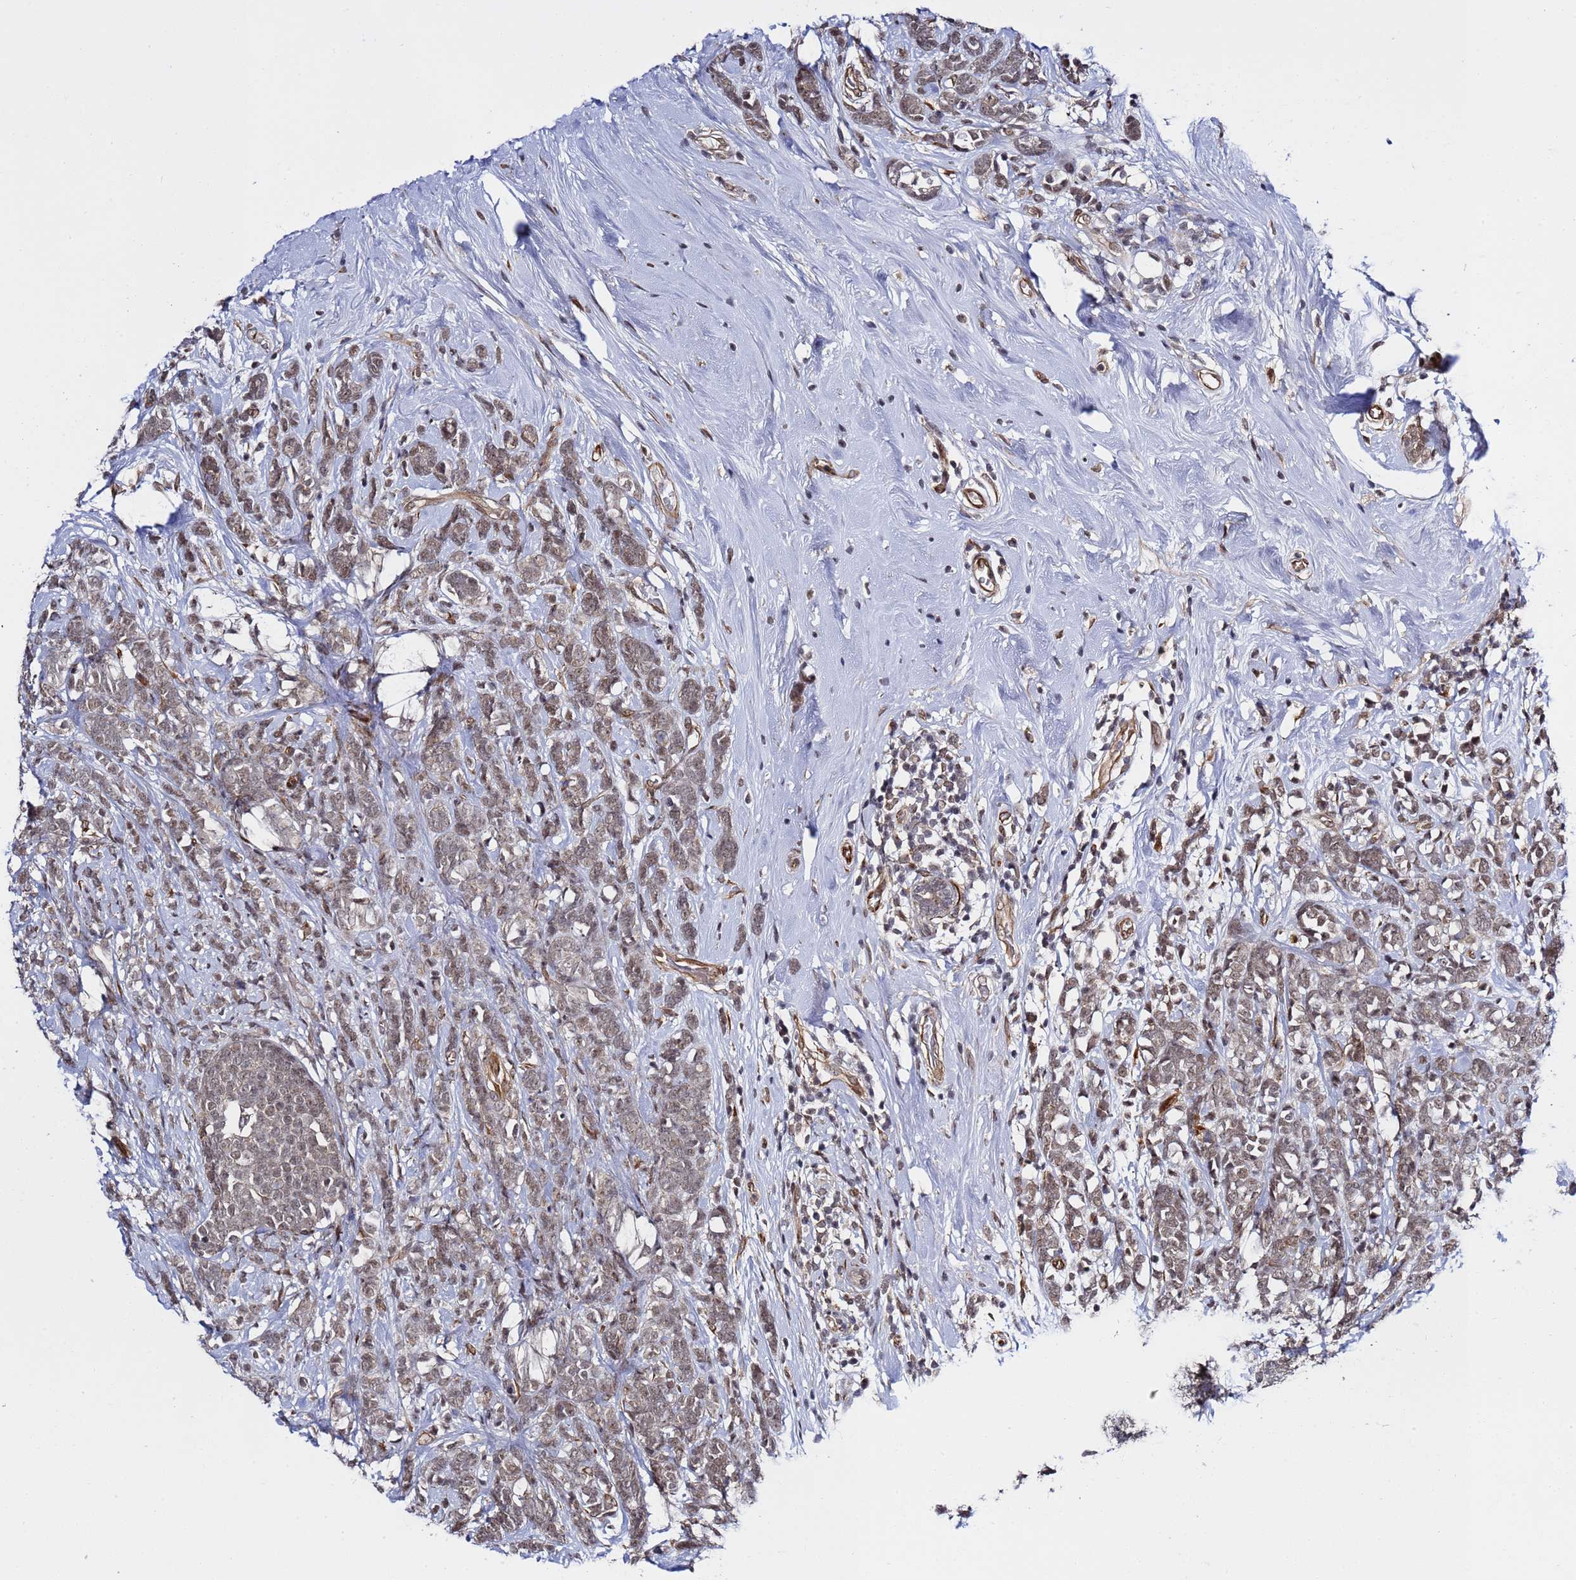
{"staining": {"intensity": "weak", "quantity": ">75%", "location": "nuclear"}, "tissue": "breast cancer", "cell_type": "Tumor cells", "image_type": "cancer", "snomed": [{"axis": "morphology", "description": "Lobular carcinoma"}, {"axis": "topography", "description": "Breast"}], "caption": "Immunohistochemistry (IHC) (DAB) staining of breast cancer (lobular carcinoma) displays weak nuclear protein positivity in approximately >75% of tumor cells. (Brightfield microscopy of DAB IHC at high magnification).", "gene": "POLR2D", "patient": {"sex": "female", "age": 58}}